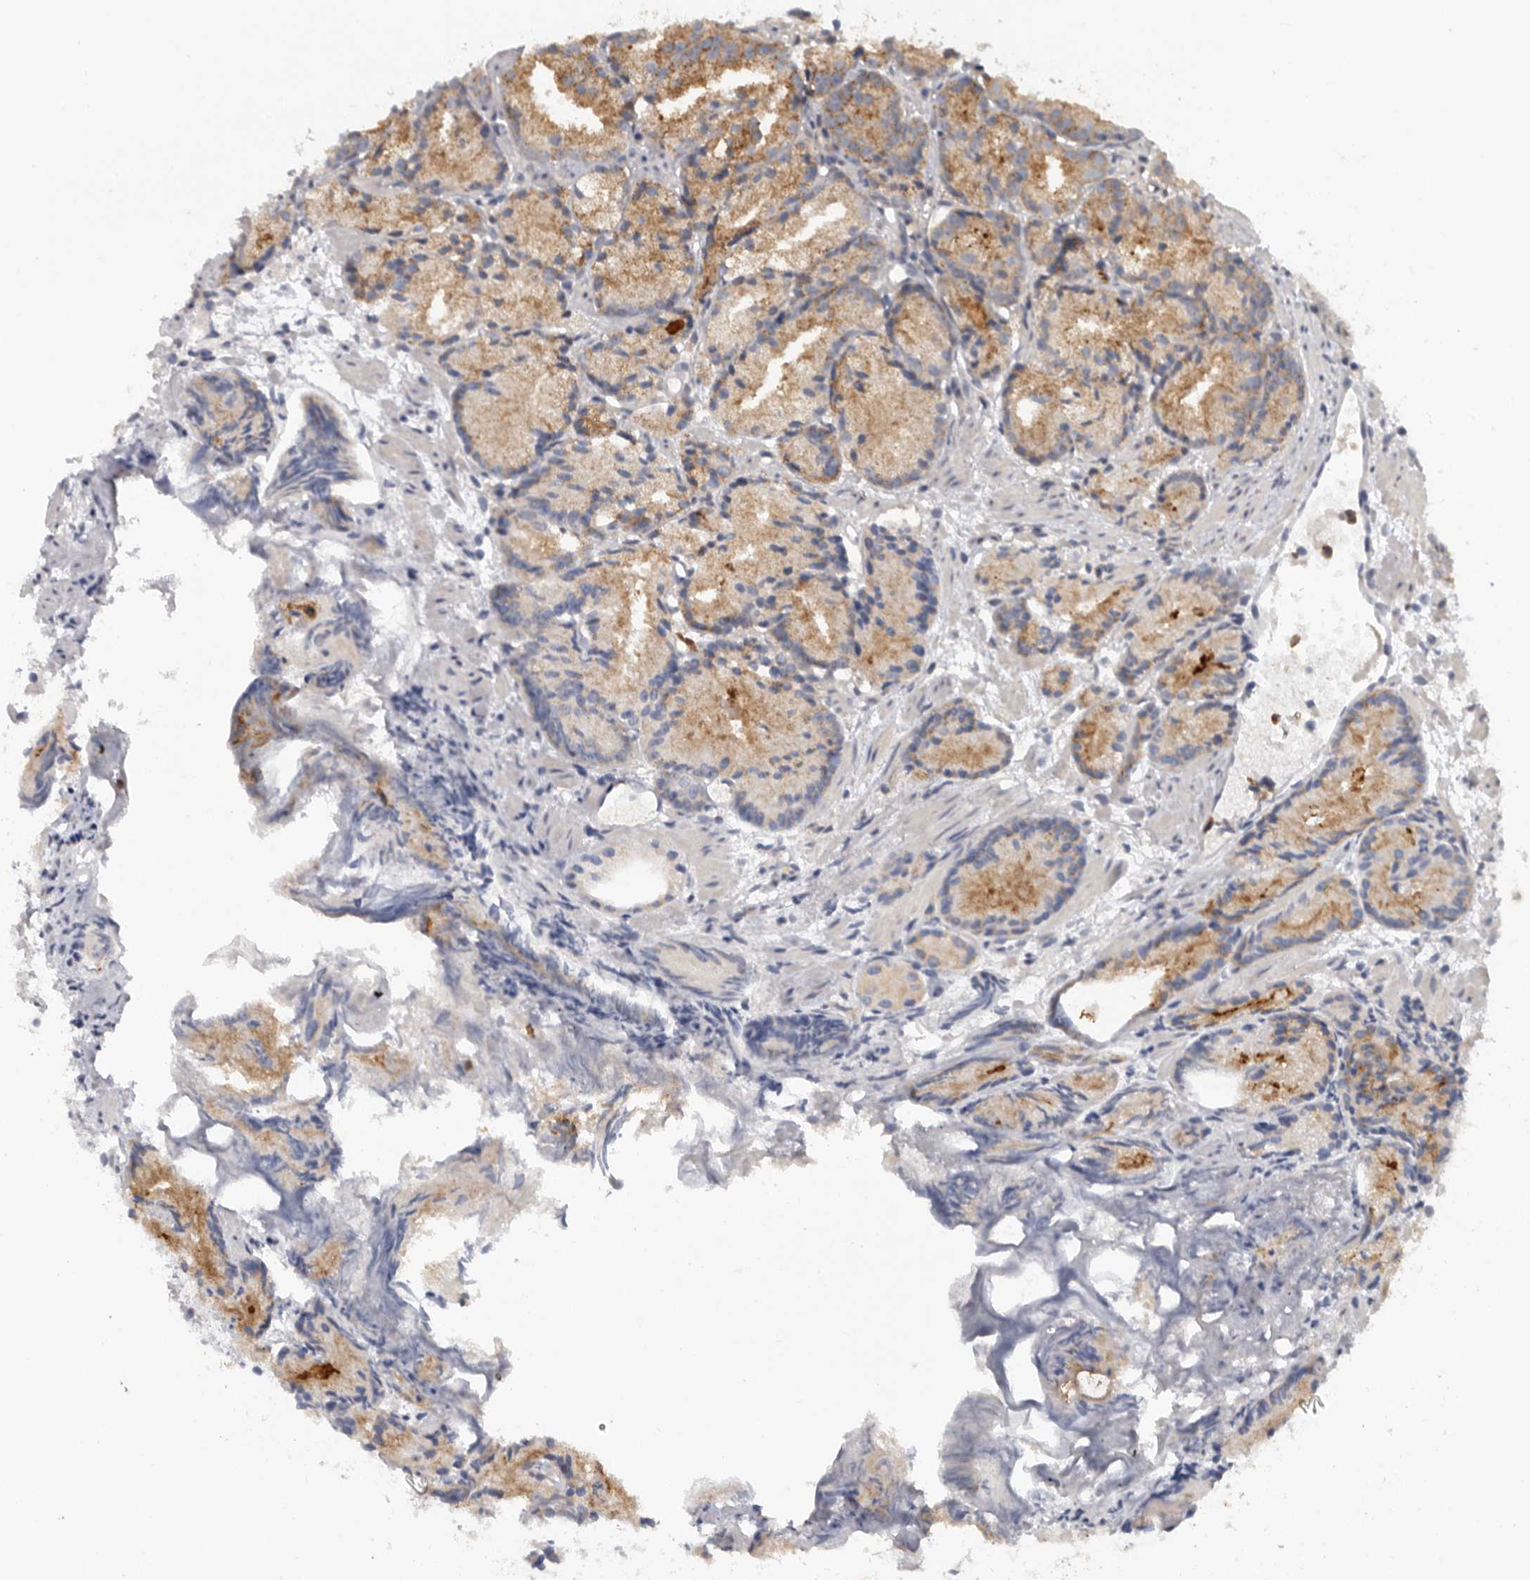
{"staining": {"intensity": "moderate", "quantity": ">75%", "location": "cytoplasmic/membranous"}, "tissue": "prostate cancer", "cell_type": "Tumor cells", "image_type": "cancer", "snomed": [{"axis": "morphology", "description": "Adenocarcinoma, Low grade"}, {"axis": "topography", "description": "Prostate"}], "caption": "IHC photomicrograph of human prostate cancer stained for a protein (brown), which demonstrates medium levels of moderate cytoplasmic/membranous expression in approximately >75% of tumor cells.", "gene": "KLK5", "patient": {"sex": "male", "age": 88}}